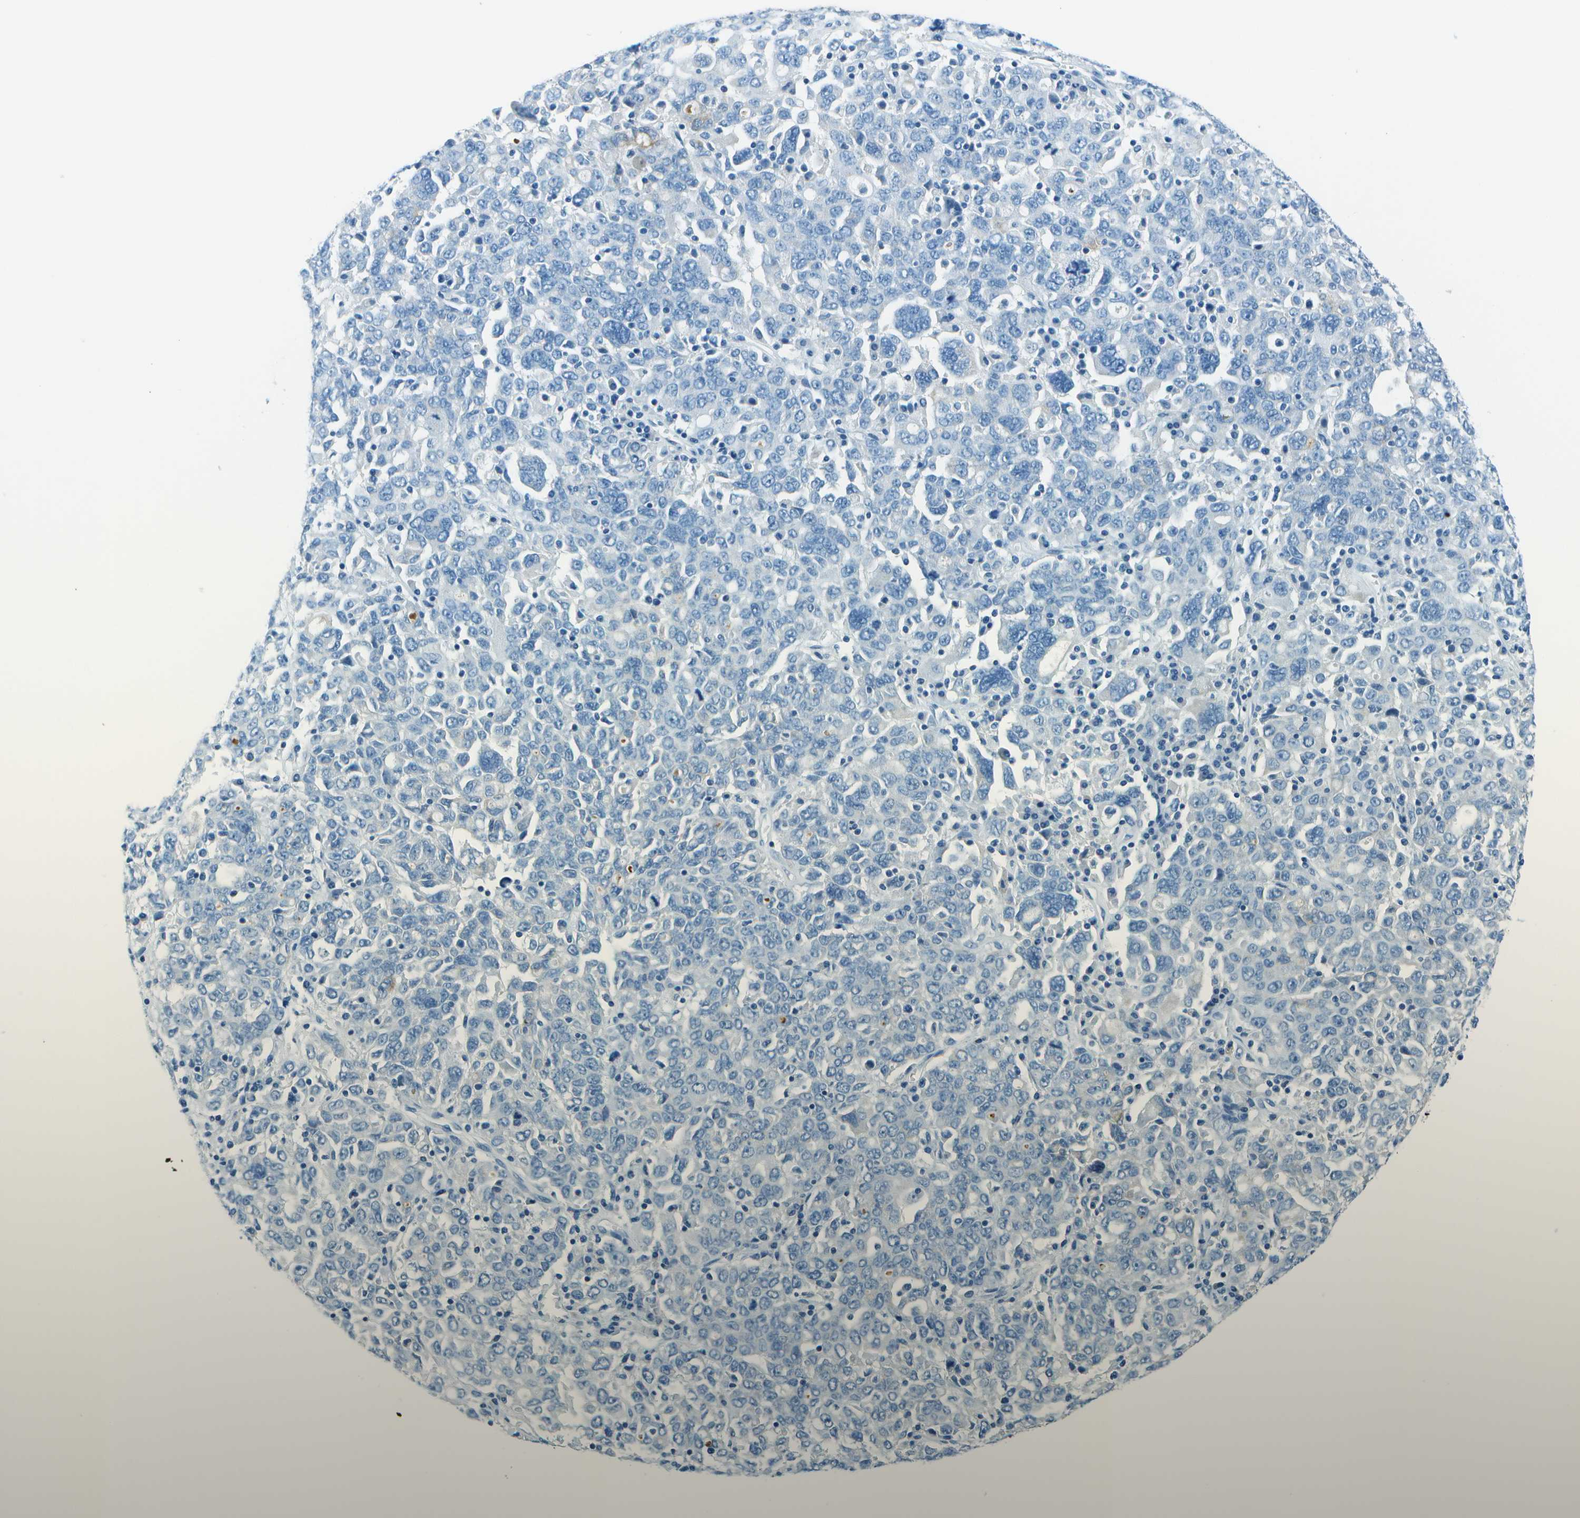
{"staining": {"intensity": "negative", "quantity": "none", "location": "none"}, "tissue": "ovarian cancer", "cell_type": "Tumor cells", "image_type": "cancer", "snomed": [{"axis": "morphology", "description": "Carcinoma, endometroid"}, {"axis": "topography", "description": "Ovary"}], "caption": "Immunohistochemistry (IHC) histopathology image of neoplastic tissue: human ovarian endometroid carcinoma stained with DAB (3,3'-diaminobenzidine) shows no significant protein expression in tumor cells.", "gene": "SLC16A10", "patient": {"sex": "female", "age": 62}}